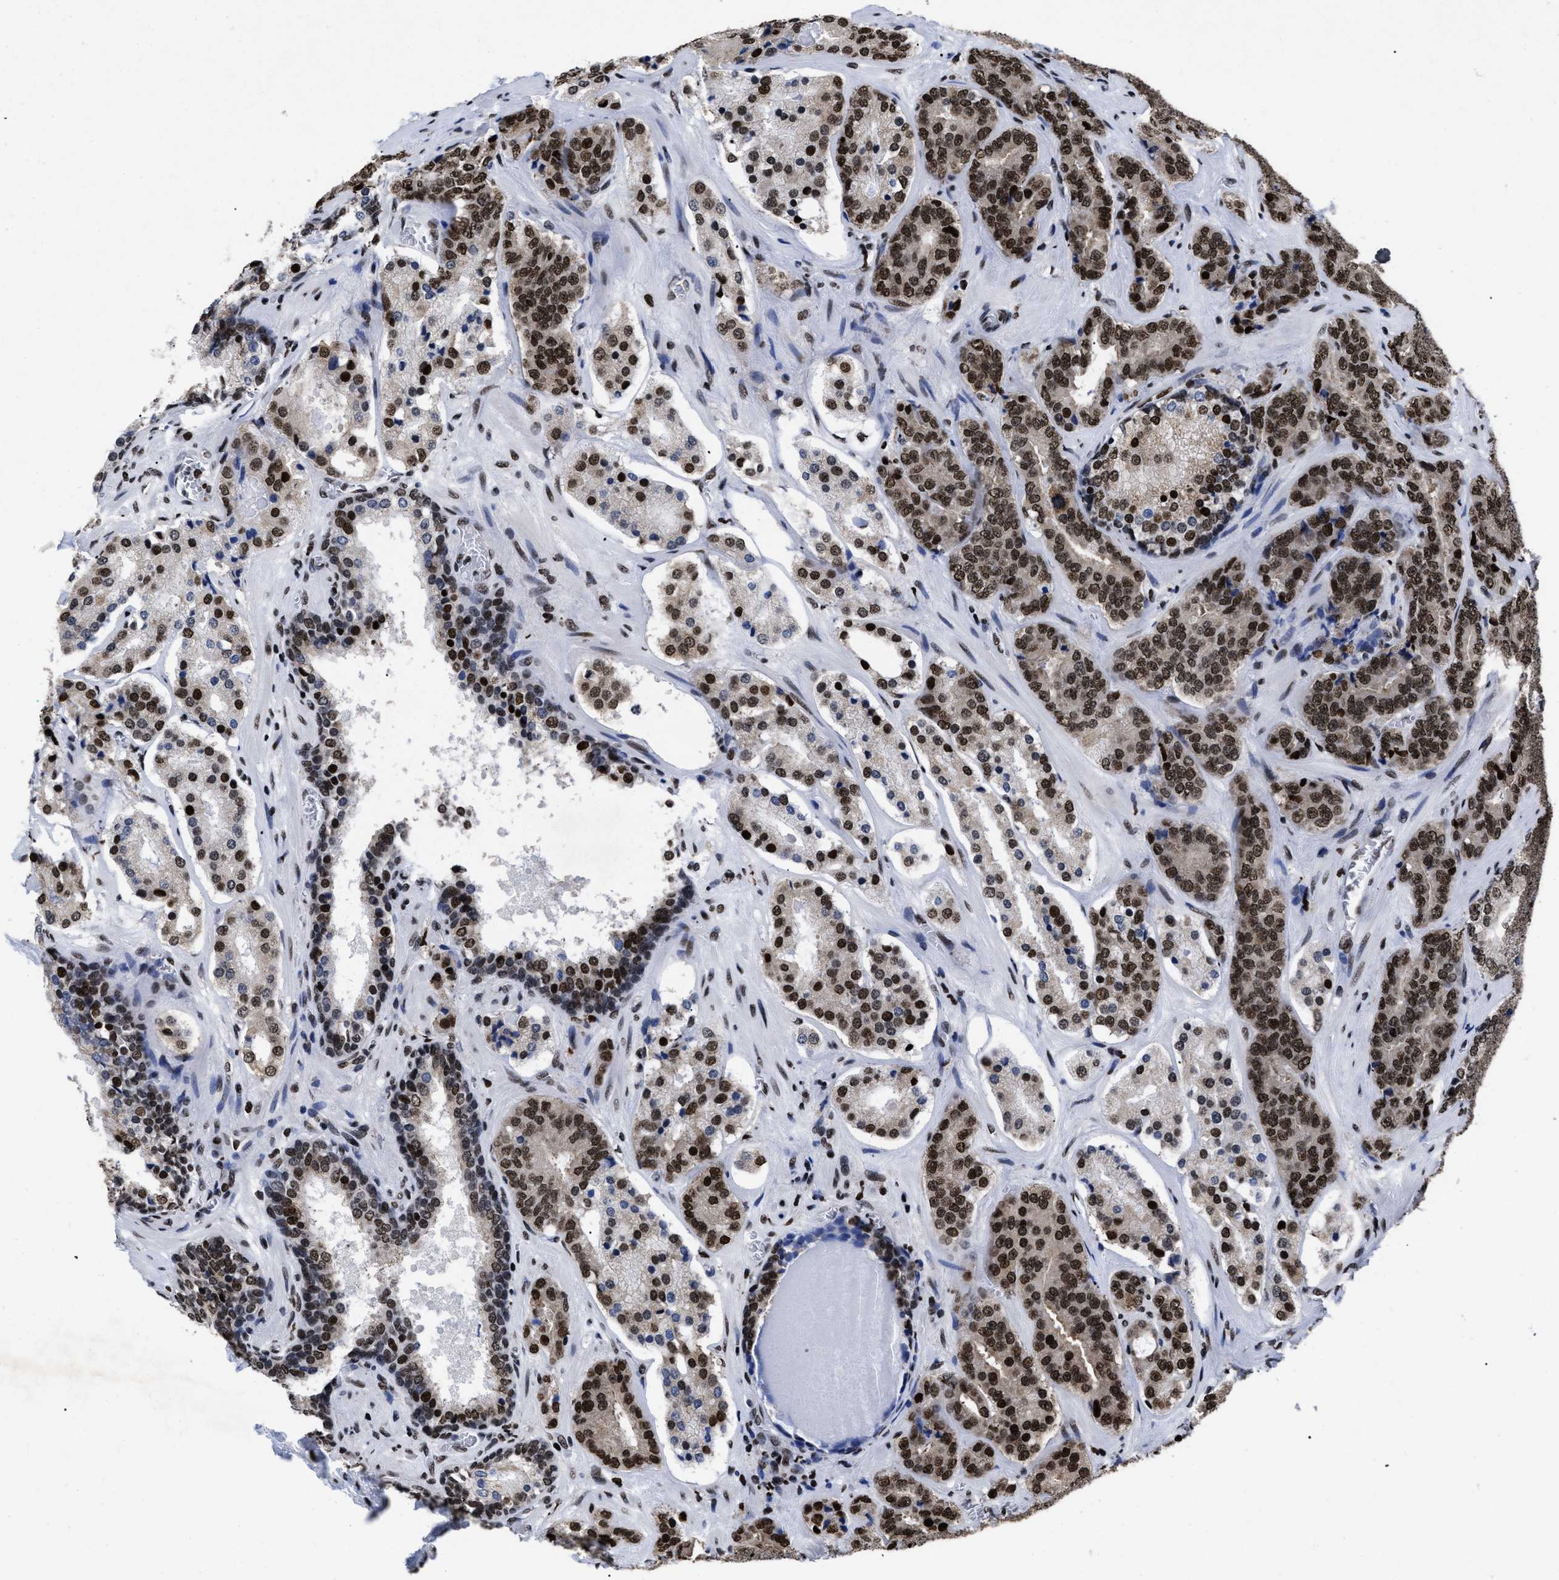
{"staining": {"intensity": "strong", "quantity": ">75%", "location": "cytoplasmic/membranous,nuclear"}, "tissue": "prostate cancer", "cell_type": "Tumor cells", "image_type": "cancer", "snomed": [{"axis": "morphology", "description": "Adenocarcinoma, High grade"}, {"axis": "topography", "description": "Prostate"}], "caption": "Brown immunohistochemical staining in high-grade adenocarcinoma (prostate) shows strong cytoplasmic/membranous and nuclear staining in about >75% of tumor cells. The staining was performed using DAB (3,3'-diaminobenzidine) to visualize the protein expression in brown, while the nuclei were stained in blue with hematoxylin (Magnification: 20x).", "gene": "CALHM3", "patient": {"sex": "male", "age": 60}}